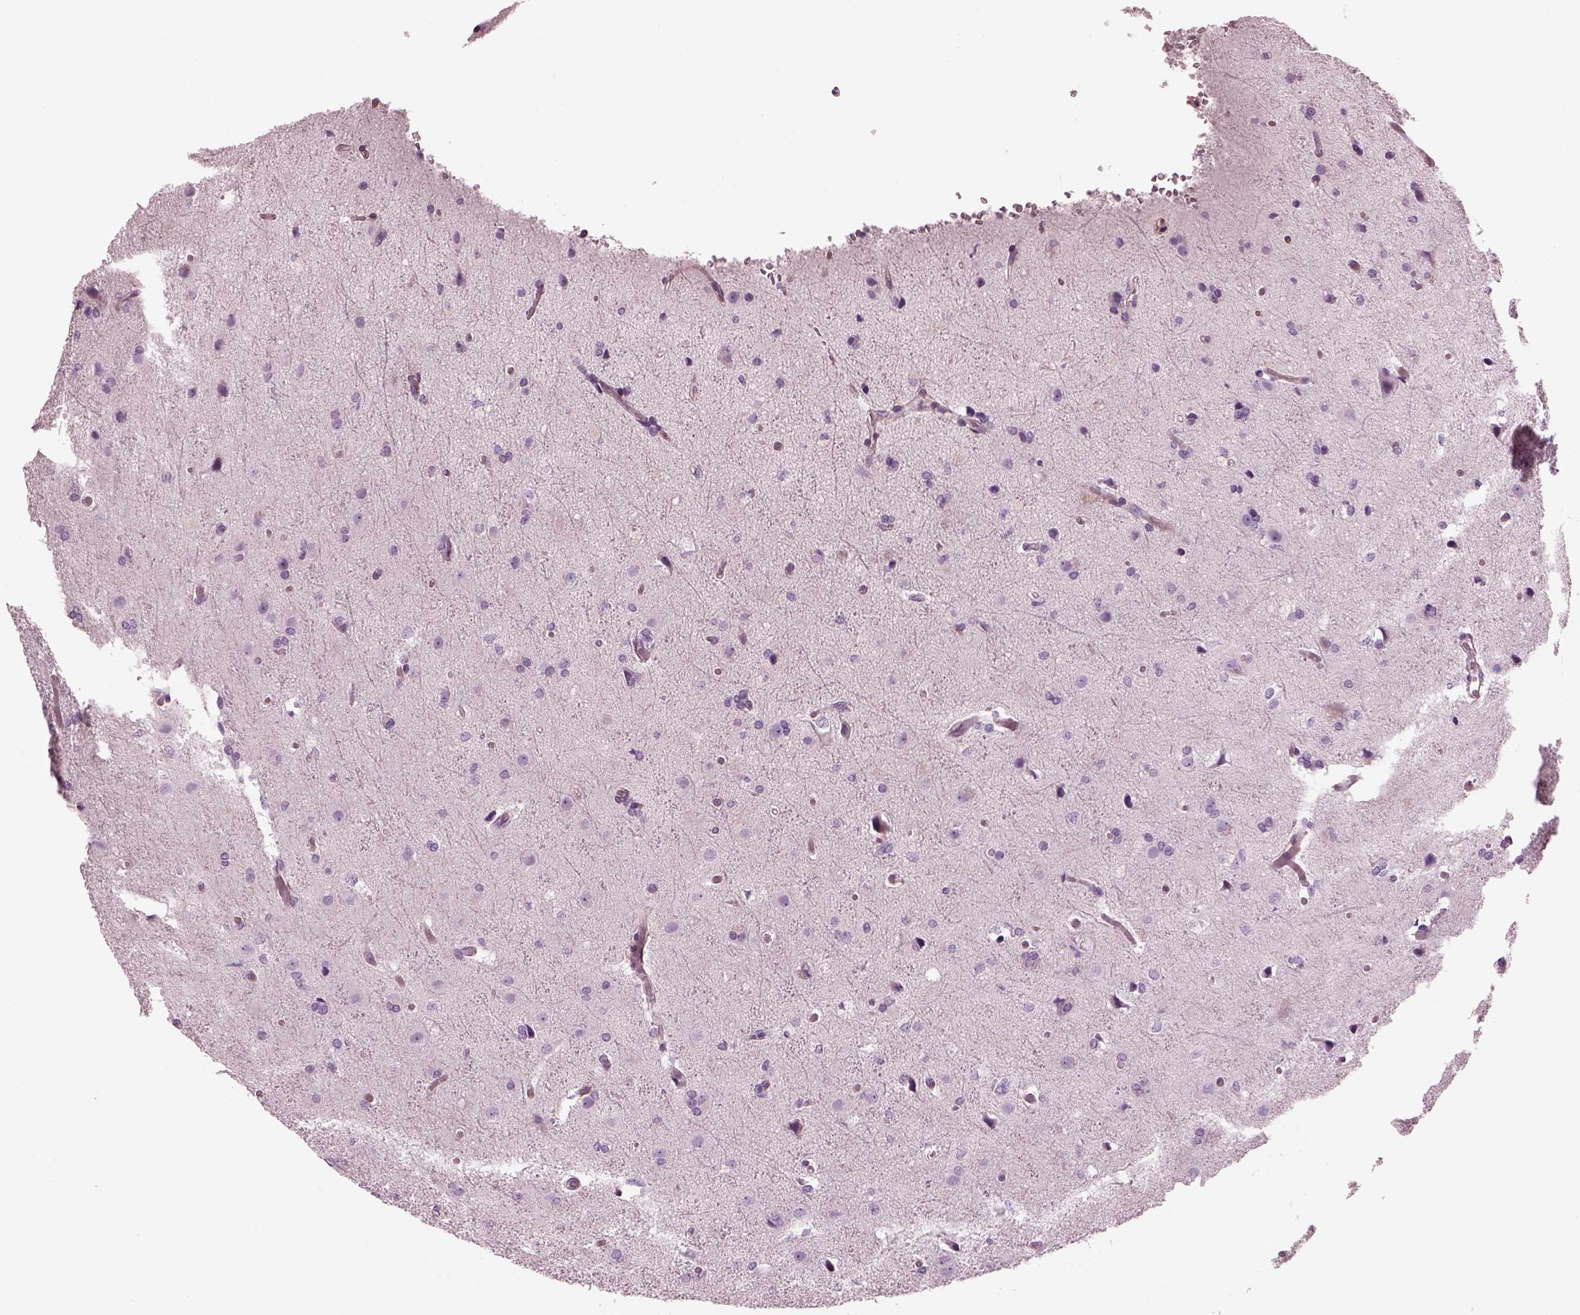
{"staining": {"intensity": "negative", "quantity": "none", "location": "none"}, "tissue": "glioma", "cell_type": "Tumor cells", "image_type": "cancer", "snomed": [{"axis": "morphology", "description": "Glioma, malignant, High grade"}, {"axis": "topography", "description": "Brain"}], "caption": "Tumor cells are negative for brown protein staining in malignant glioma (high-grade). (DAB immunohistochemistry (IHC) with hematoxylin counter stain).", "gene": "BFSP1", "patient": {"sex": "male", "age": 68}}